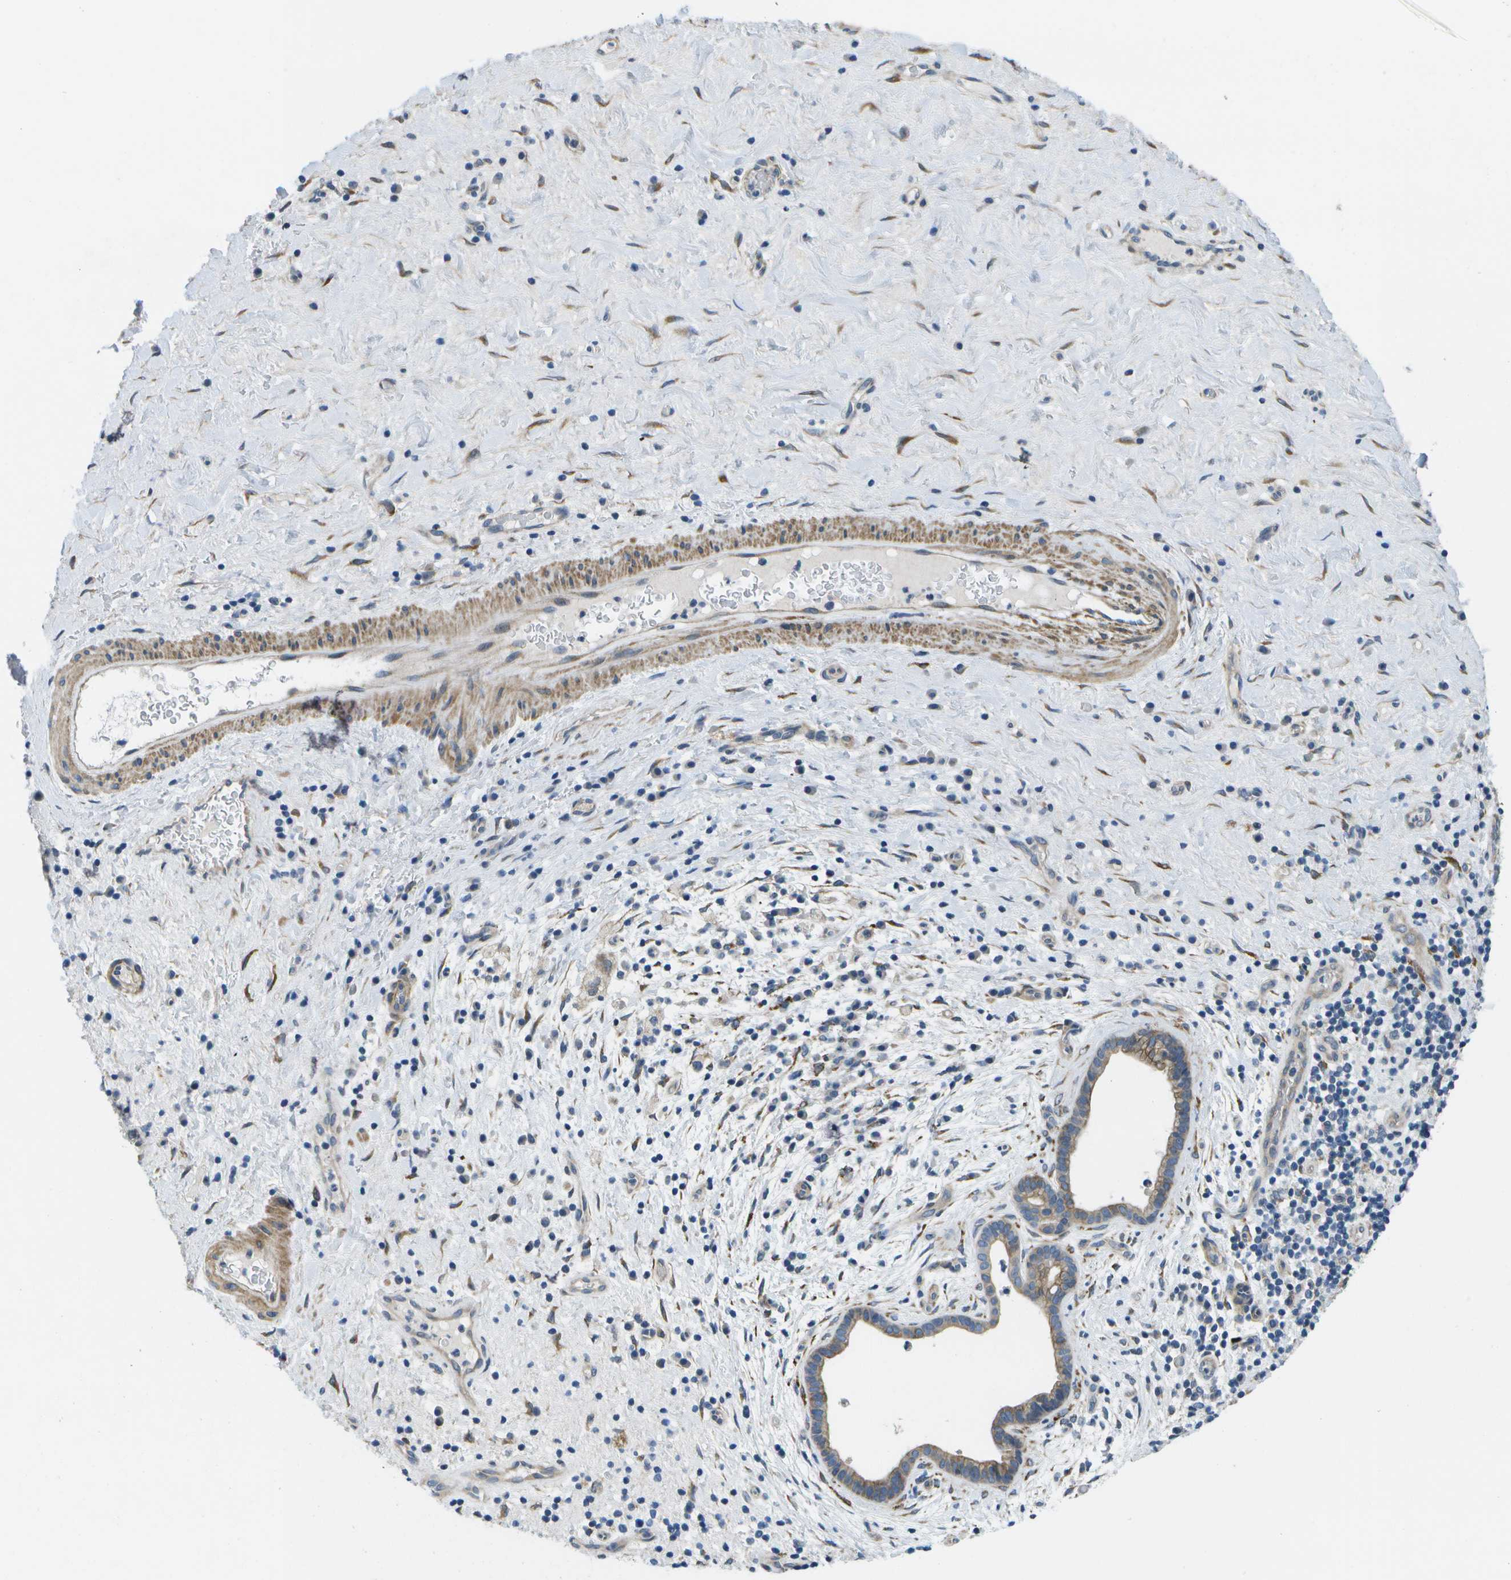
{"staining": {"intensity": "weak", "quantity": ">75%", "location": "cytoplasmic/membranous"}, "tissue": "liver cancer", "cell_type": "Tumor cells", "image_type": "cancer", "snomed": [{"axis": "morphology", "description": "Cholangiocarcinoma"}, {"axis": "topography", "description": "Liver"}], "caption": "Liver cancer was stained to show a protein in brown. There is low levels of weak cytoplasmic/membranous staining in approximately >75% of tumor cells.", "gene": "P3H1", "patient": {"sex": "female", "age": 38}}